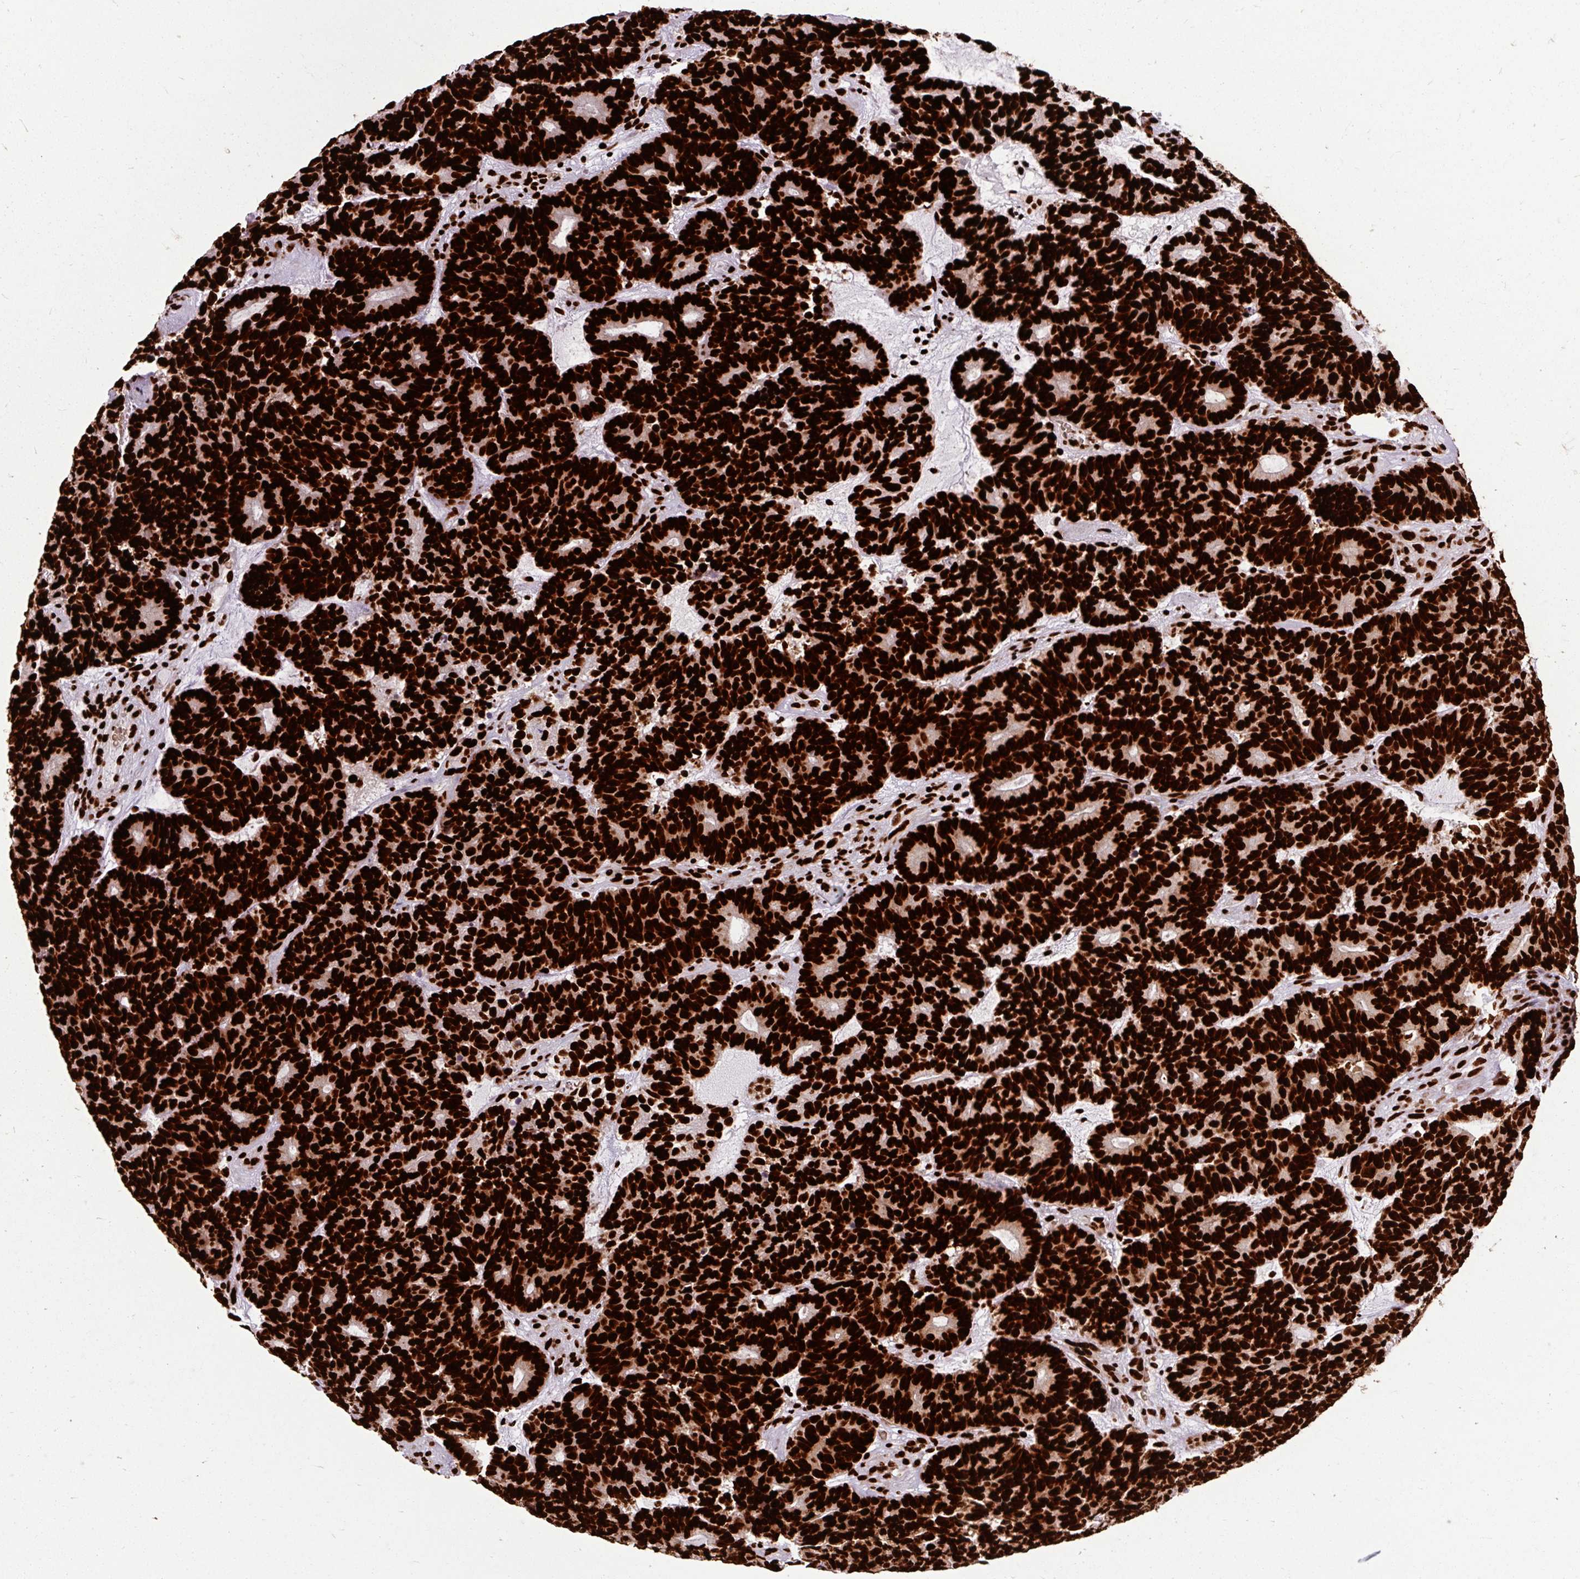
{"staining": {"intensity": "strong", "quantity": ">75%", "location": "nuclear"}, "tissue": "head and neck cancer", "cell_type": "Tumor cells", "image_type": "cancer", "snomed": [{"axis": "morphology", "description": "Adenocarcinoma, NOS"}, {"axis": "topography", "description": "Head-Neck"}], "caption": "Human head and neck cancer stained with a protein marker reveals strong staining in tumor cells.", "gene": "FUS", "patient": {"sex": "female", "age": 81}}